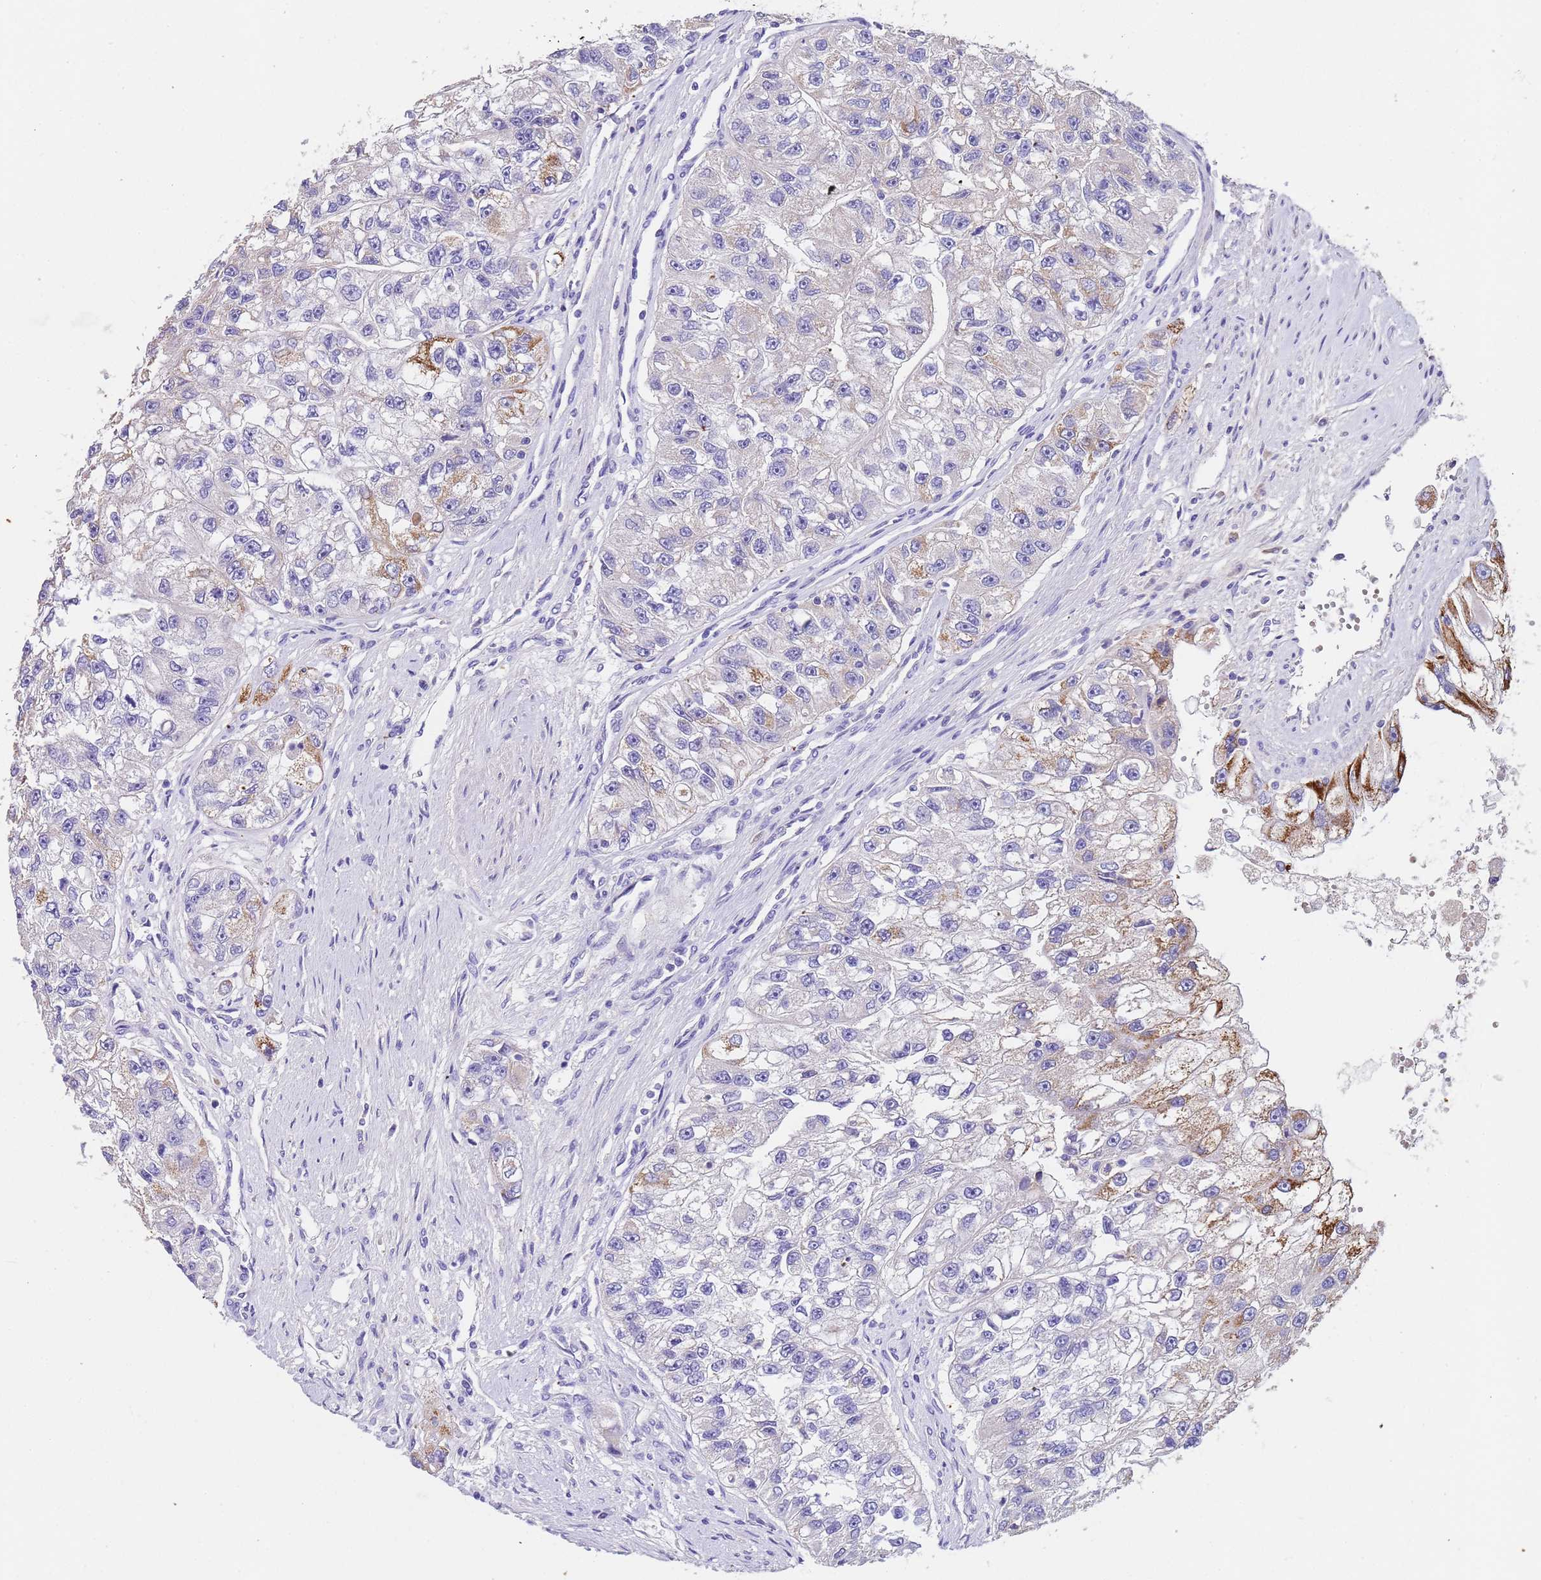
{"staining": {"intensity": "moderate", "quantity": "<25%", "location": "cytoplasmic/membranous"}, "tissue": "renal cancer", "cell_type": "Tumor cells", "image_type": "cancer", "snomed": [{"axis": "morphology", "description": "Adenocarcinoma, NOS"}, {"axis": "topography", "description": "Kidney"}], "caption": "A brown stain labels moderate cytoplasmic/membranous expression of a protein in human renal cancer (adenocarcinoma) tumor cells.", "gene": "SLC24A3", "patient": {"sex": "male", "age": 63}}